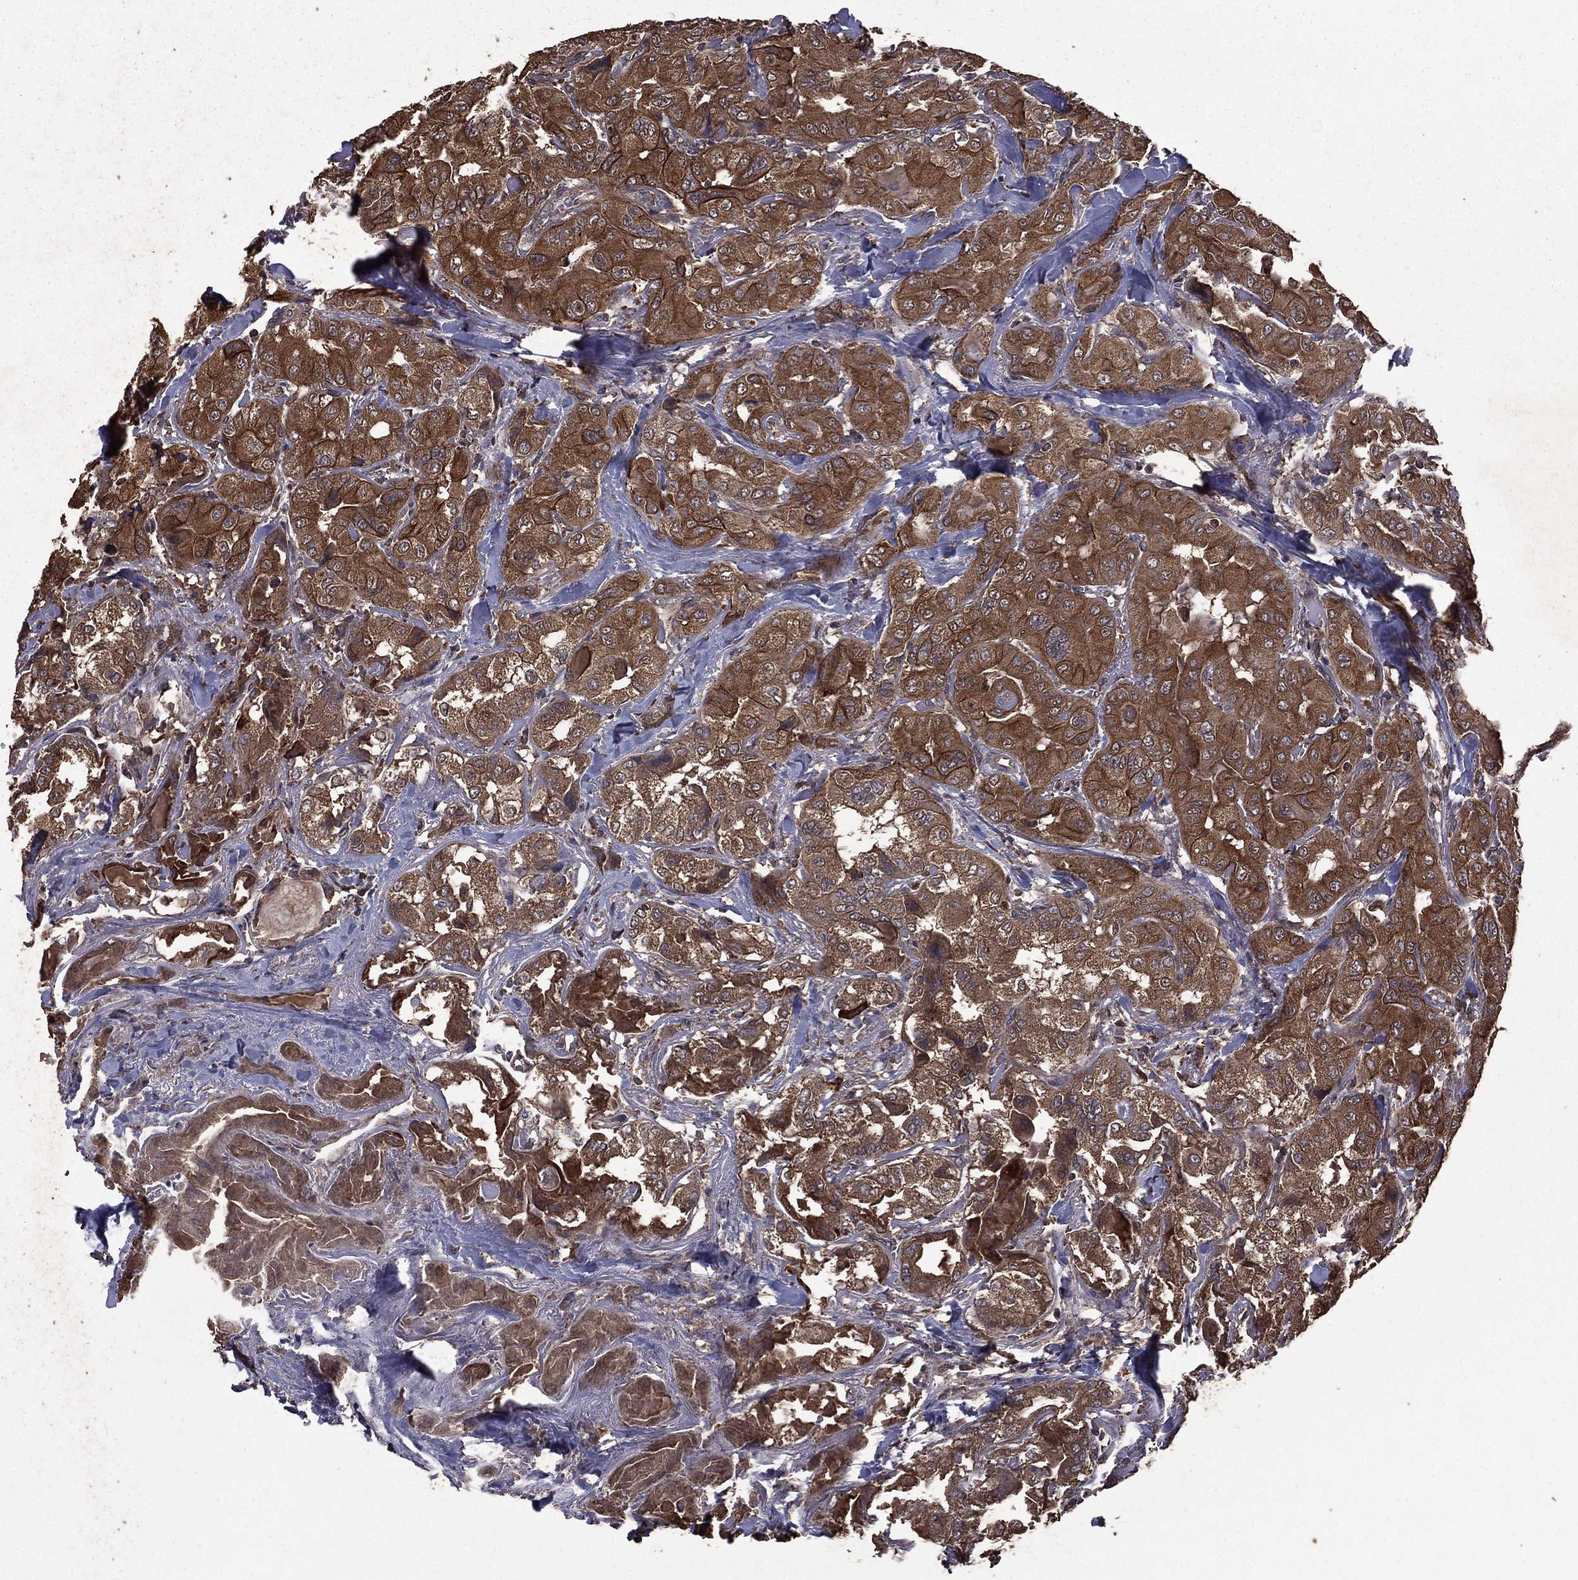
{"staining": {"intensity": "moderate", "quantity": ">75%", "location": "cytoplasmic/membranous"}, "tissue": "thyroid cancer", "cell_type": "Tumor cells", "image_type": "cancer", "snomed": [{"axis": "morphology", "description": "Normal tissue, NOS"}, {"axis": "morphology", "description": "Papillary adenocarcinoma, NOS"}, {"axis": "topography", "description": "Thyroid gland"}], "caption": "Approximately >75% of tumor cells in thyroid papillary adenocarcinoma reveal moderate cytoplasmic/membranous protein positivity as visualized by brown immunohistochemical staining.", "gene": "BIRC6", "patient": {"sex": "female", "age": 66}}